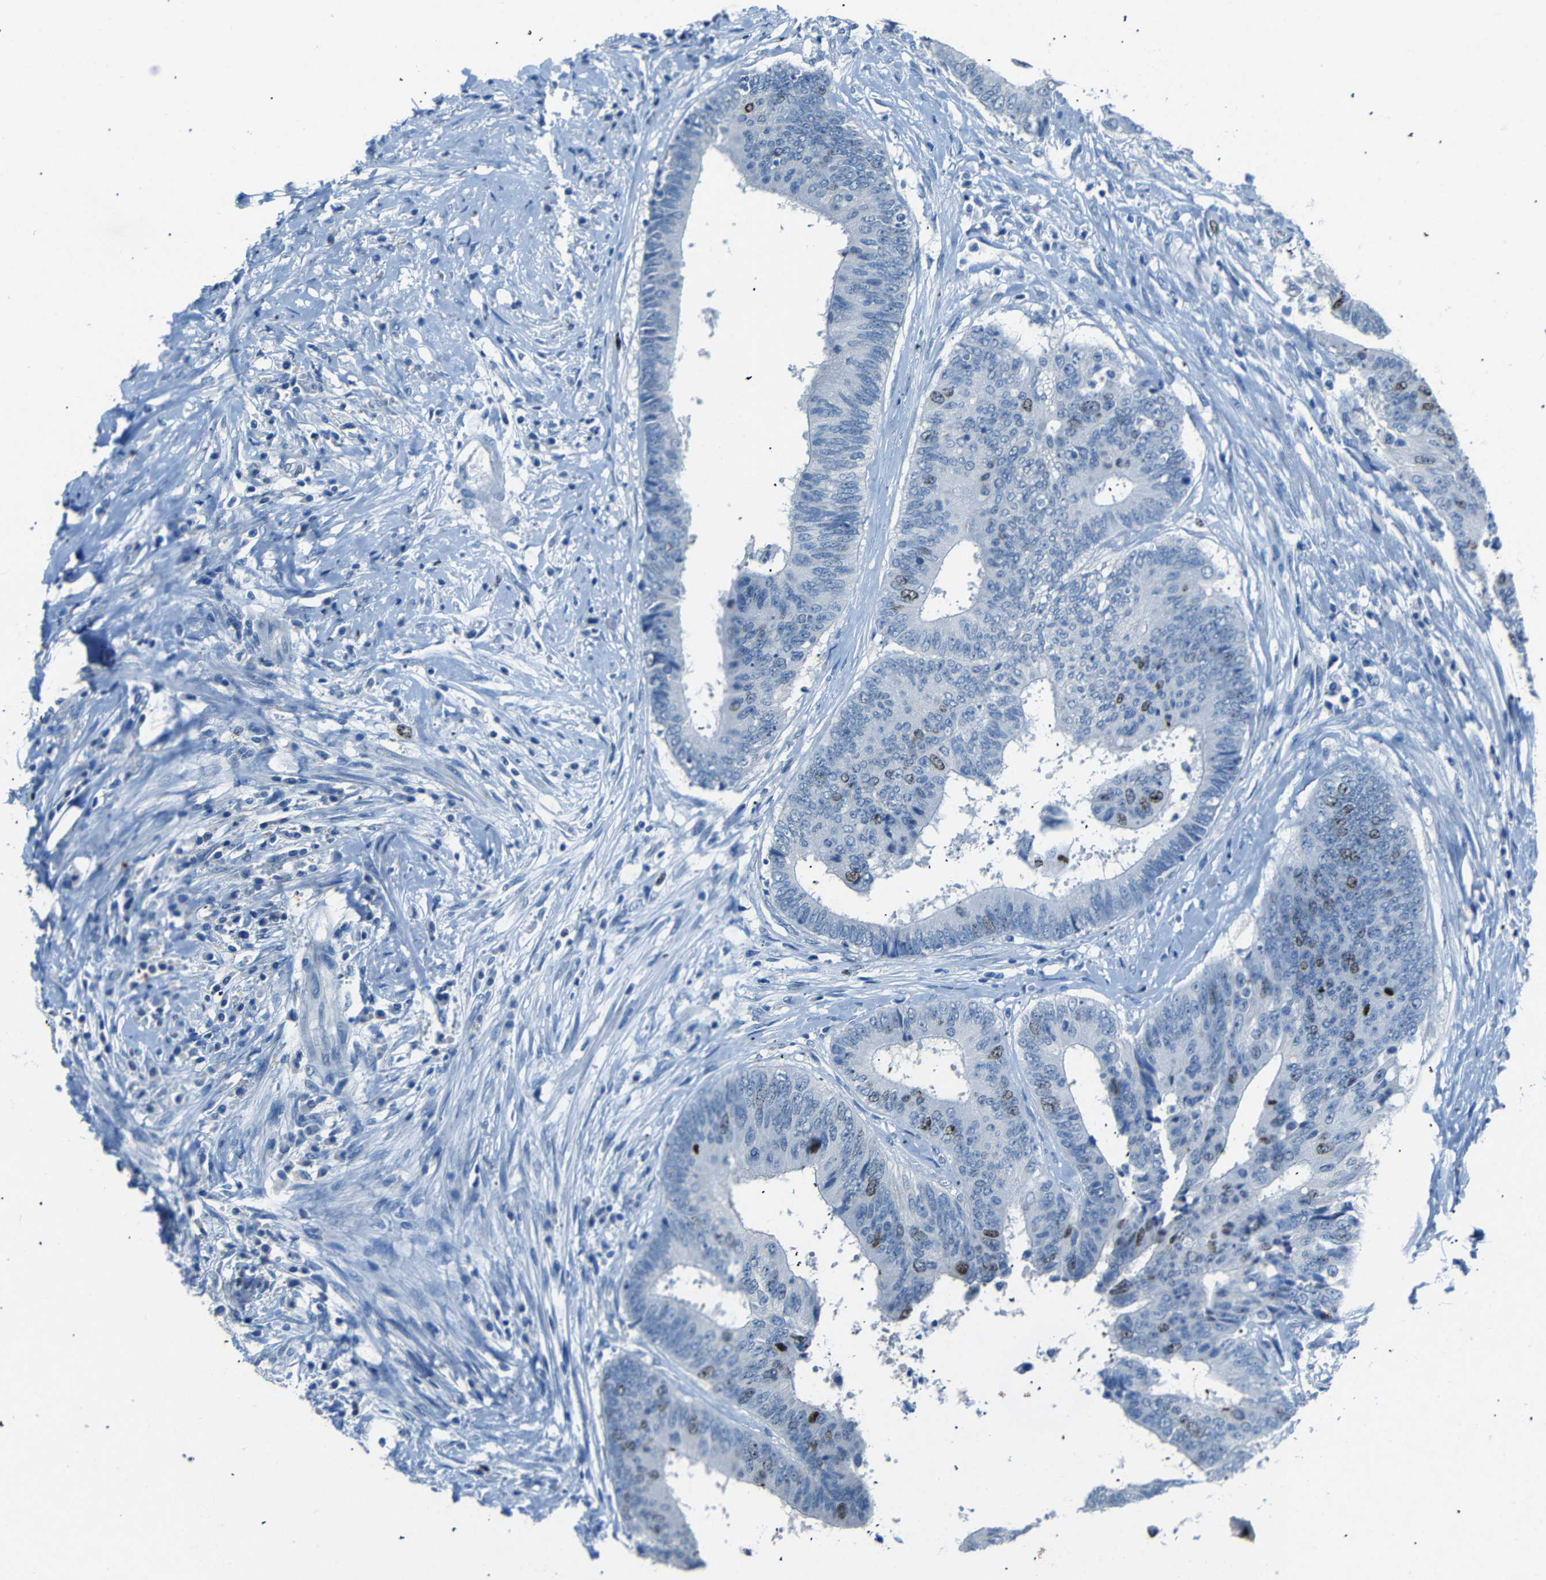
{"staining": {"intensity": "moderate", "quantity": "<25%", "location": "nuclear"}, "tissue": "colorectal cancer", "cell_type": "Tumor cells", "image_type": "cancer", "snomed": [{"axis": "morphology", "description": "Adenocarcinoma, NOS"}, {"axis": "topography", "description": "Rectum"}], "caption": "This histopathology image displays immunohistochemistry staining of human colorectal adenocarcinoma, with low moderate nuclear staining in approximately <25% of tumor cells.", "gene": "INCENP", "patient": {"sex": "male", "age": 72}}